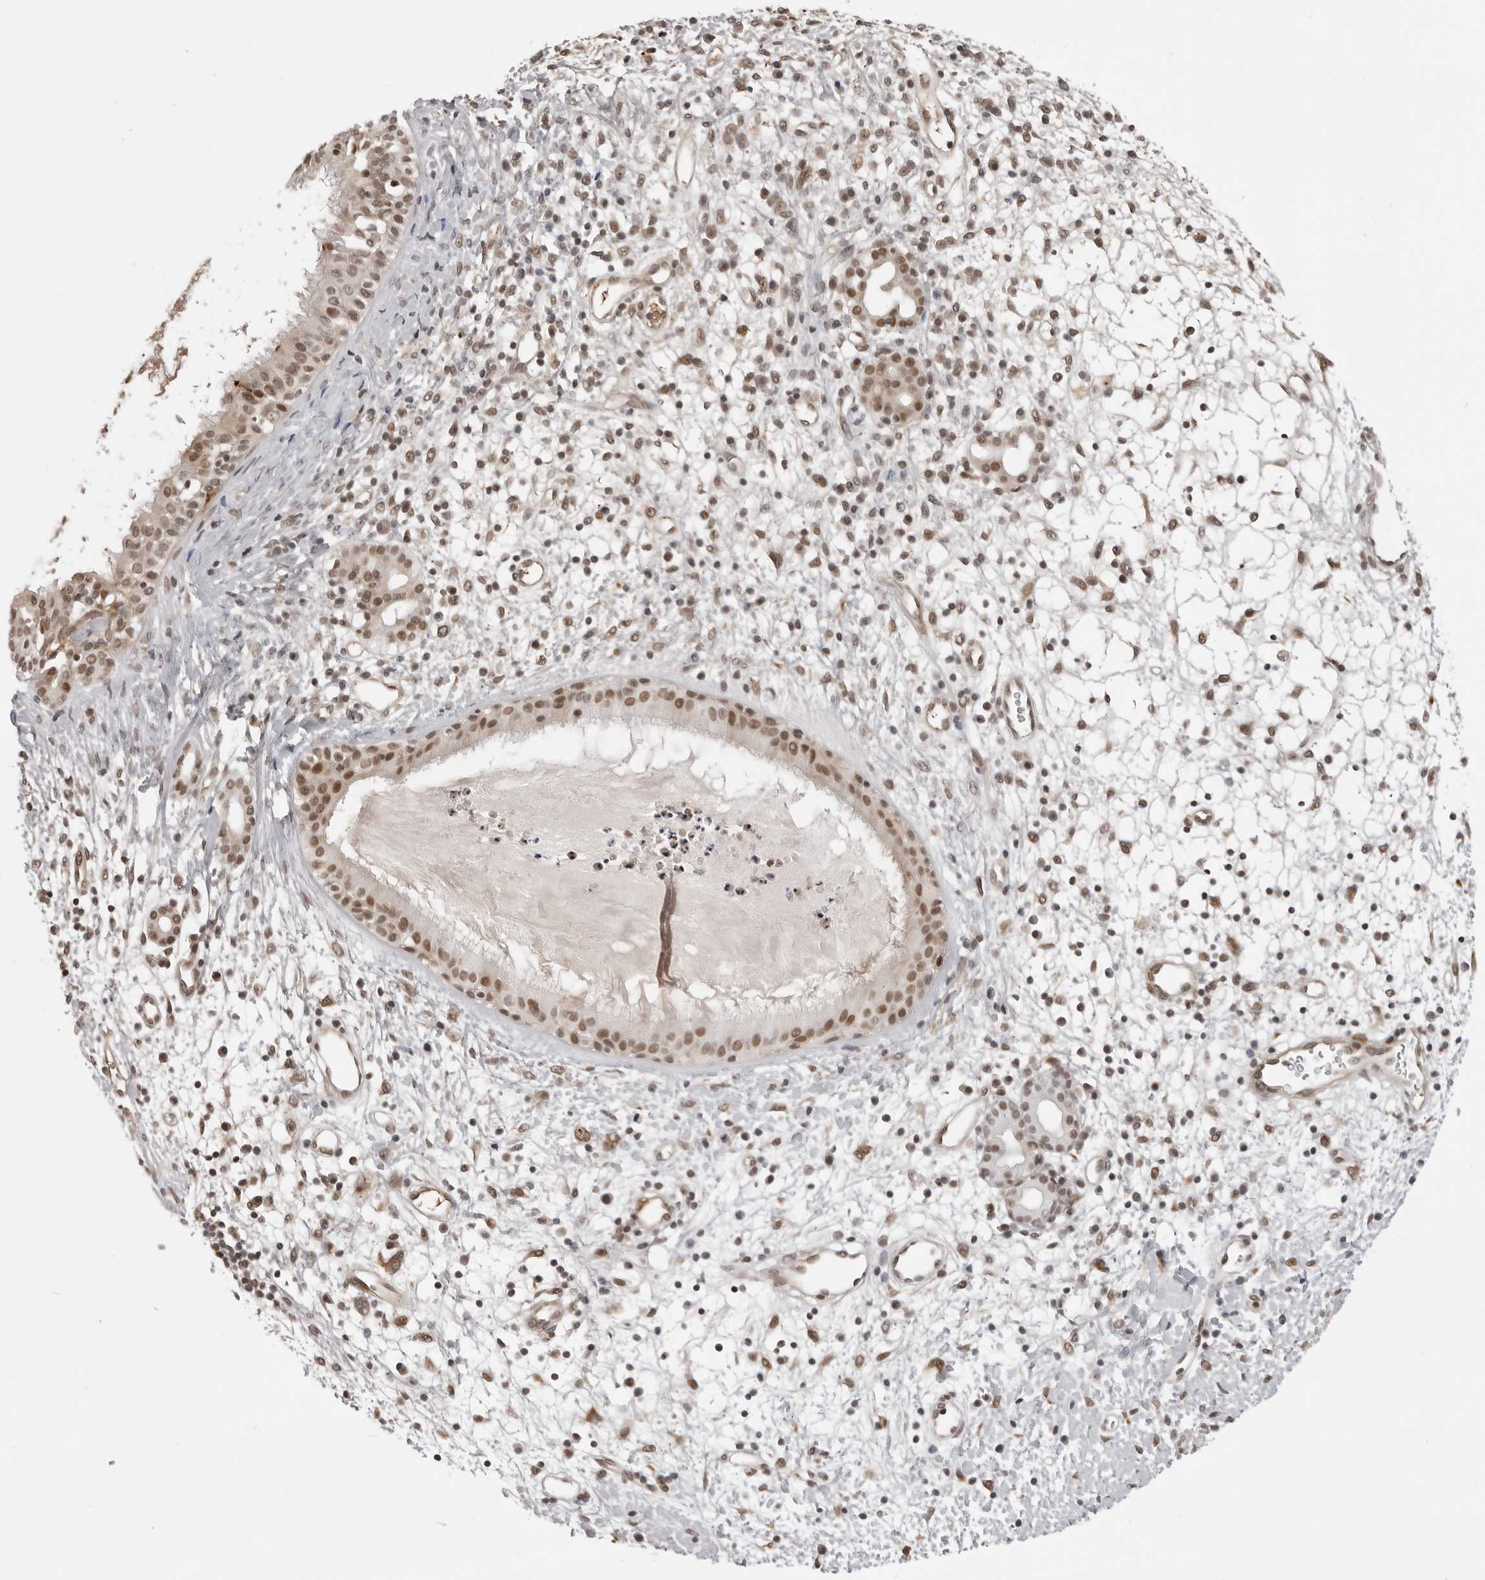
{"staining": {"intensity": "moderate", "quantity": ">75%", "location": "nuclear"}, "tissue": "nasopharynx", "cell_type": "Respiratory epithelial cells", "image_type": "normal", "snomed": [{"axis": "morphology", "description": "Normal tissue, NOS"}, {"axis": "topography", "description": "Nasopharynx"}], "caption": "DAB immunohistochemical staining of benign human nasopharynx shows moderate nuclear protein positivity in approximately >75% of respiratory epithelial cells.", "gene": "PHF3", "patient": {"sex": "male", "age": 22}}